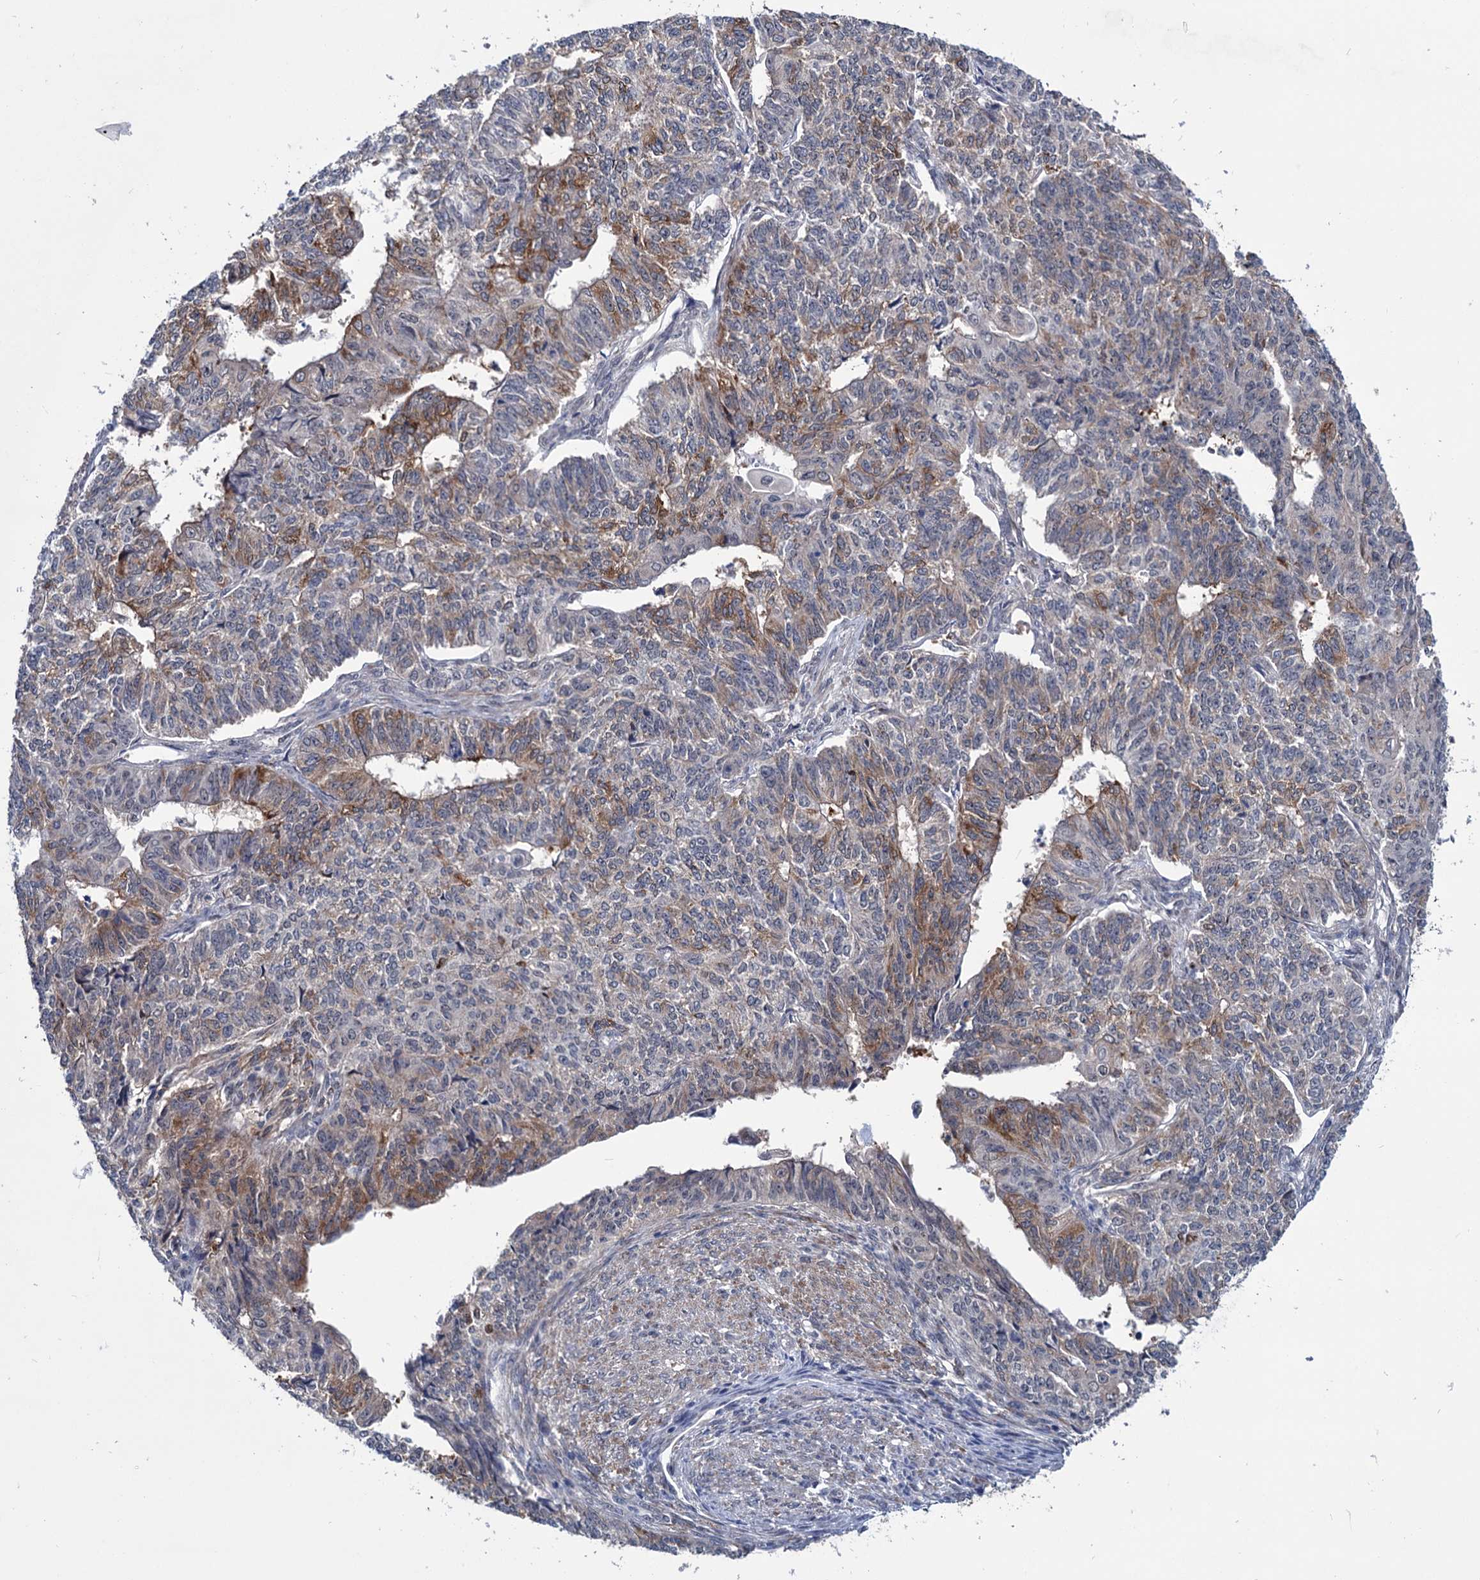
{"staining": {"intensity": "moderate", "quantity": "25%-75%", "location": "cytoplasmic/membranous"}, "tissue": "endometrial cancer", "cell_type": "Tumor cells", "image_type": "cancer", "snomed": [{"axis": "morphology", "description": "Adenocarcinoma, NOS"}, {"axis": "topography", "description": "Endometrium"}], "caption": "Immunohistochemical staining of human endometrial cancer demonstrates medium levels of moderate cytoplasmic/membranous positivity in approximately 25%-75% of tumor cells.", "gene": "EYA4", "patient": {"sex": "female", "age": 32}}